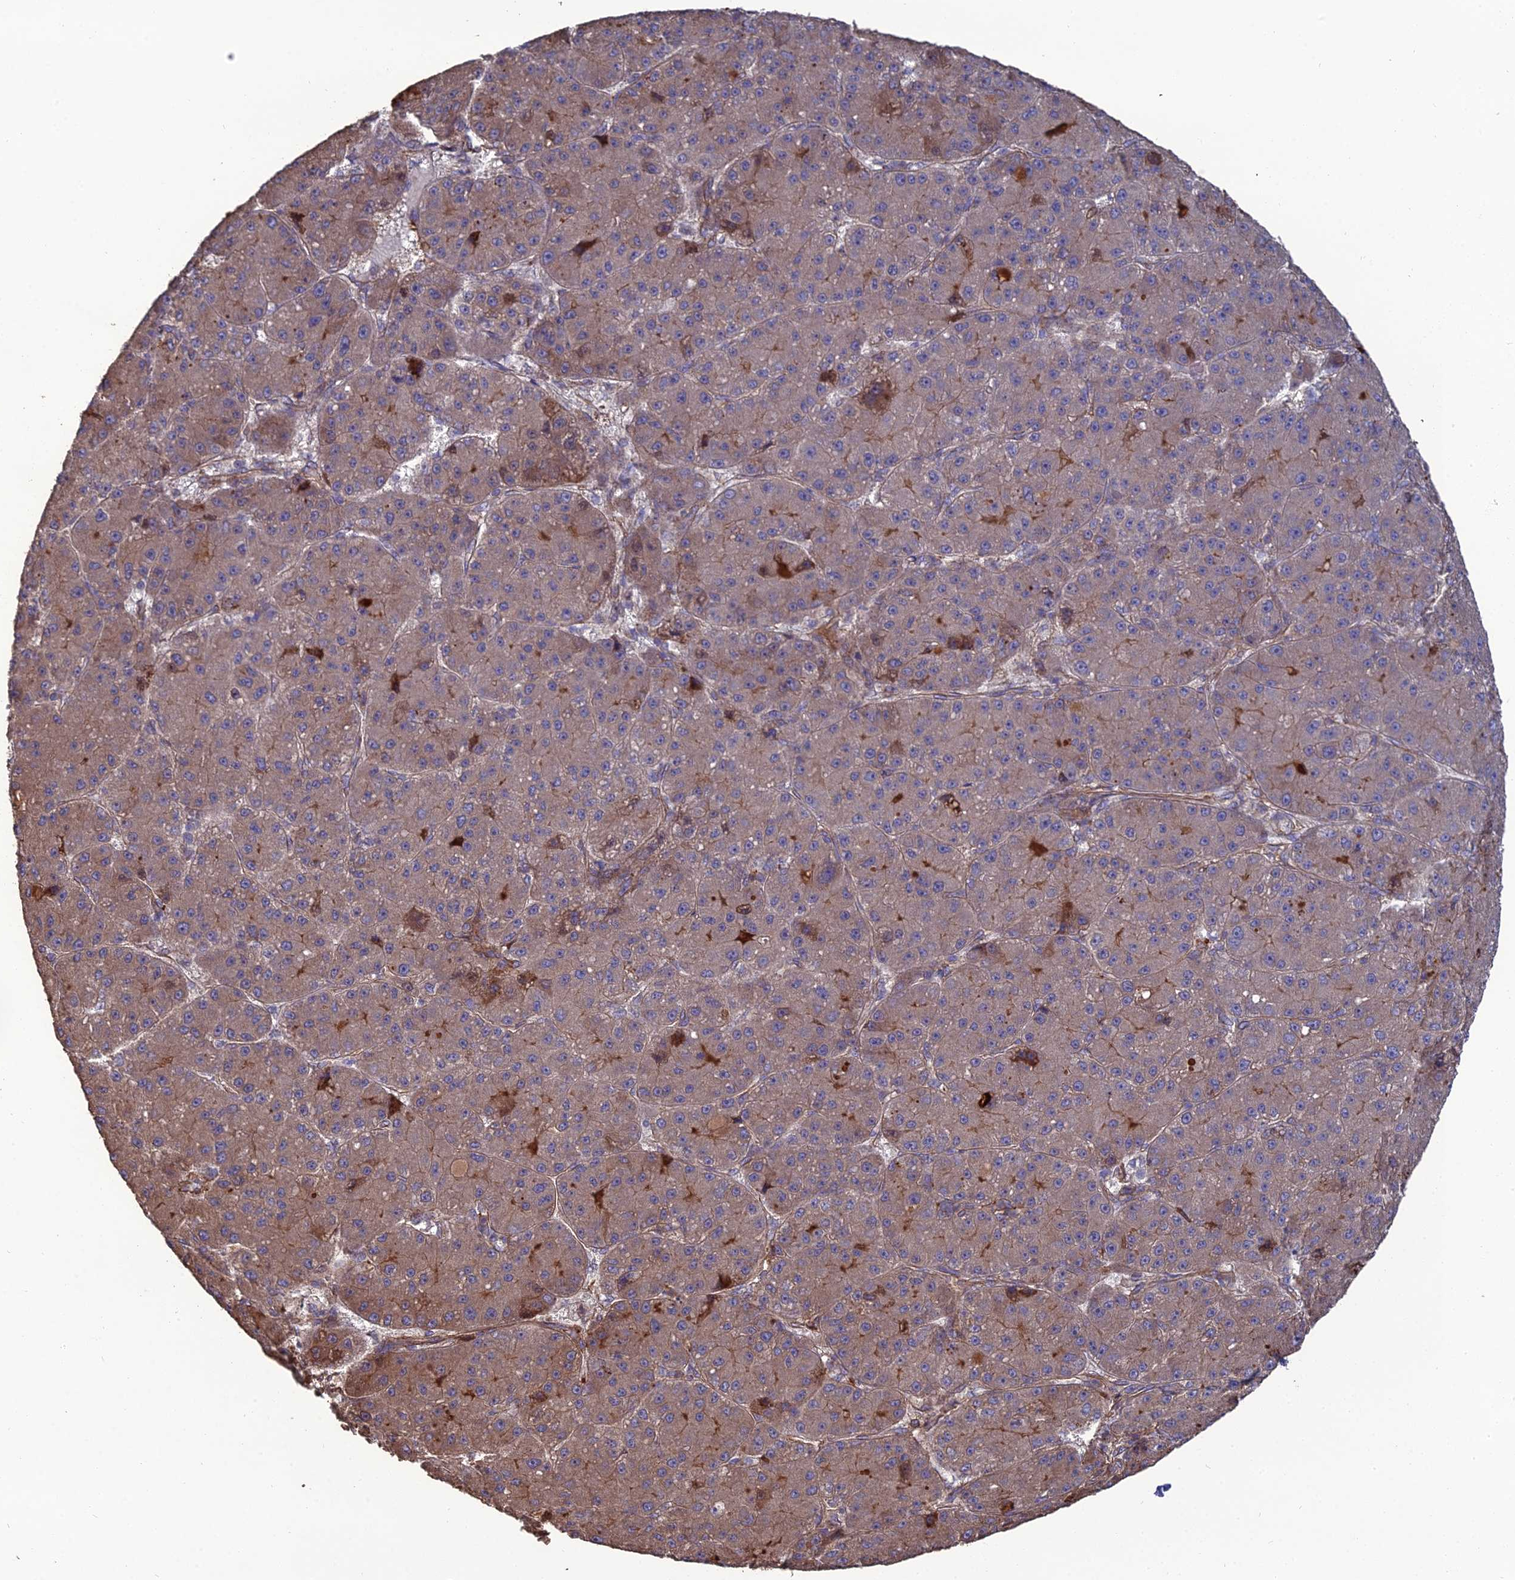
{"staining": {"intensity": "weak", "quantity": ">75%", "location": "cytoplasmic/membranous"}, "tissue": "liver cancer", "cell_type": "Tumor cells", "image_type": "cancer", "snomed": [{"axis": "morphology", "description": "Carcinoma, Hepatocellular, NOS"}, {"axis": "topography", "description": "Liver"}], "caption": "An image of hepatocellular carcinoma (liver) stained for a protein shows weak cytoplasmic/membranous brown staining in tumor cells.", "gene": "ATP6V0A2", "patient": {"sex": "male", "age": 67}}